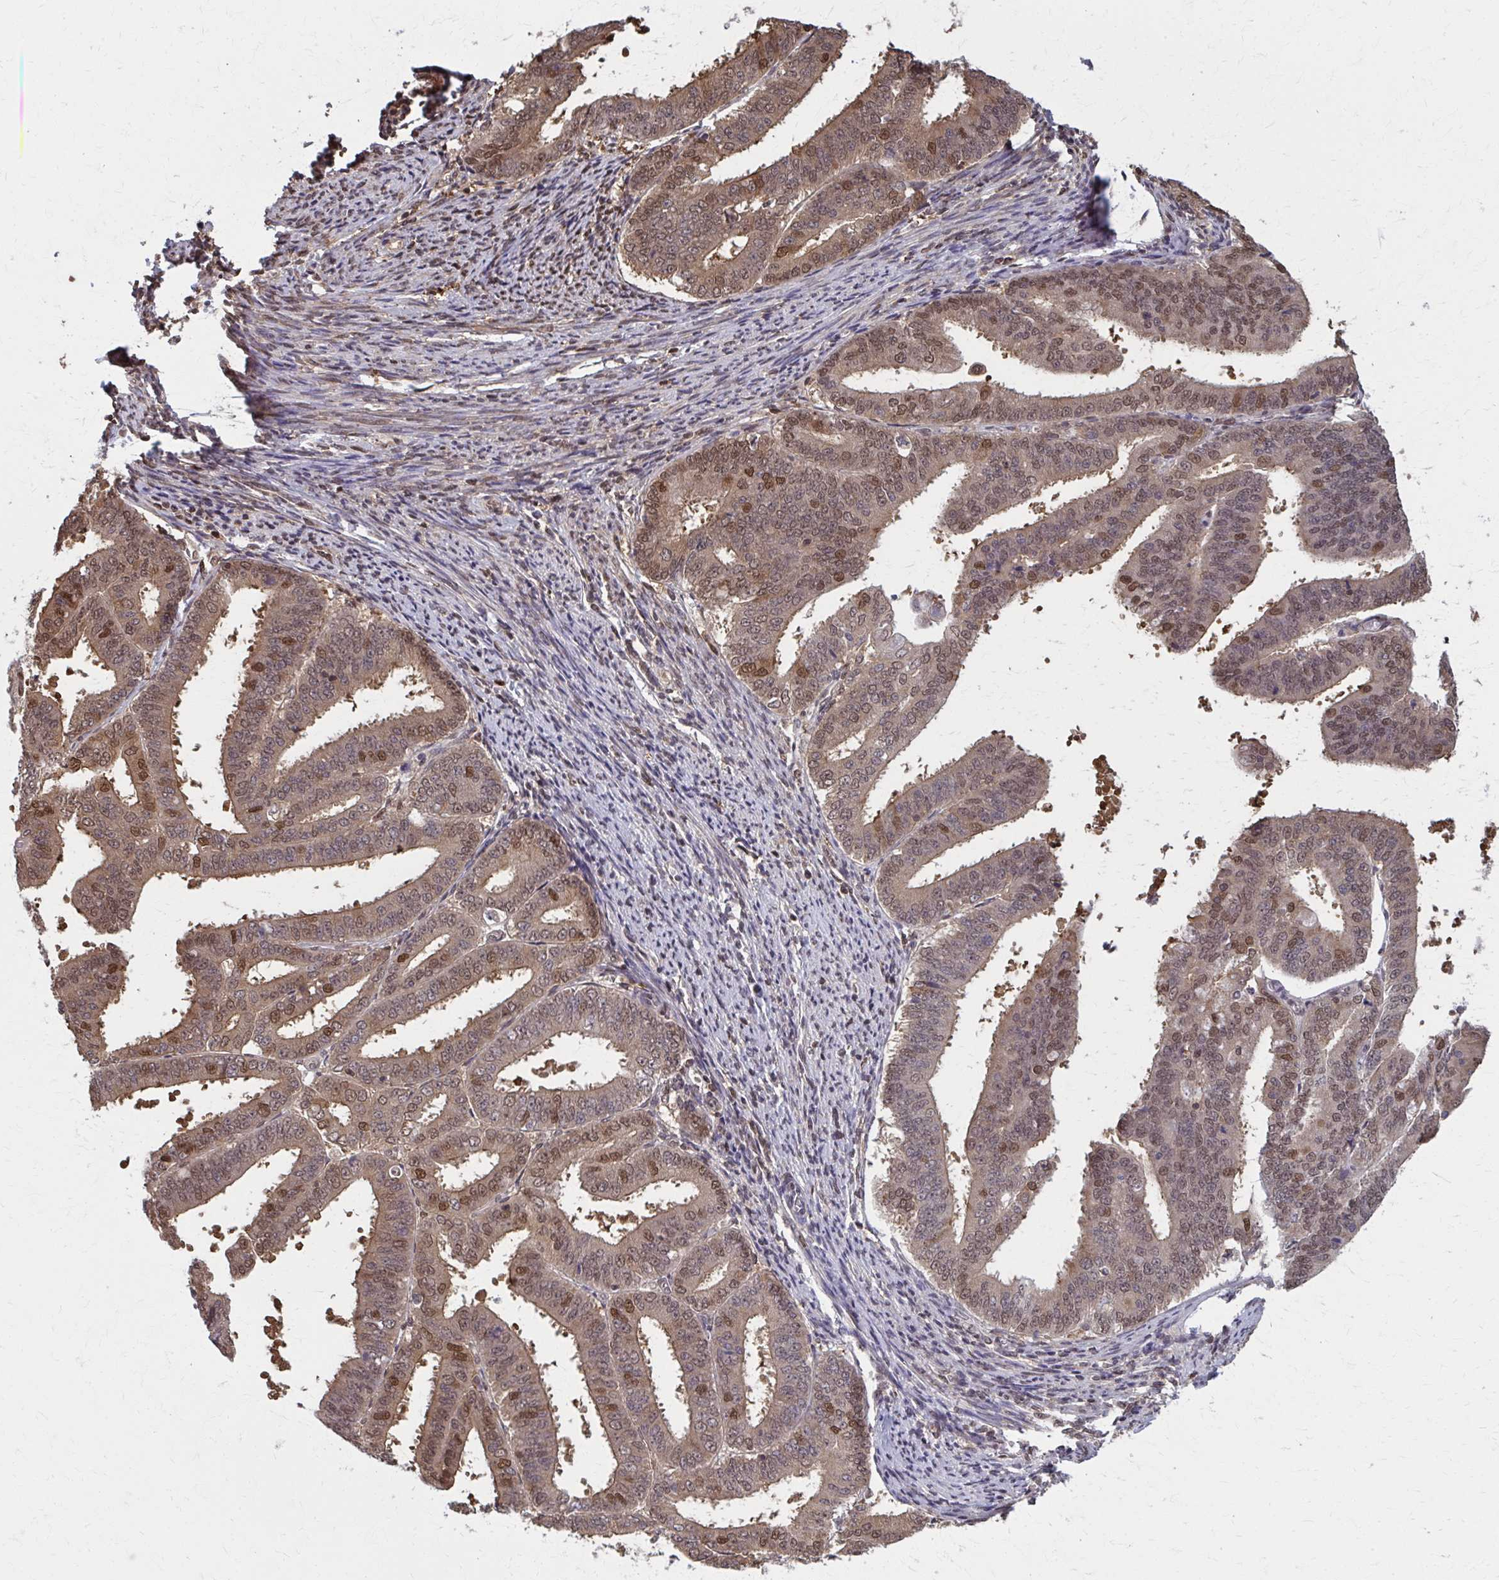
{"staining": {"intensity": "moderate", "quantity": ">75%", "location": "cytoplasmic/membranous,nuclear"}, "tissue": "endometrial cancer", "cell_type": "Tumor cells", "image_type": "cancer", "snomed": [{"axis": "morphology", "description": "Adenocarcinoma, NOS"}, {"axis": "topography", "description": "Endometrium"}], "caption": "Human endometrial cancer (adenocarcinoma) stained with a protein marker exhibits moderate staining in tumor cells.", "gene": "MDH1", "patient": {"sex": "female", "age": 63}}